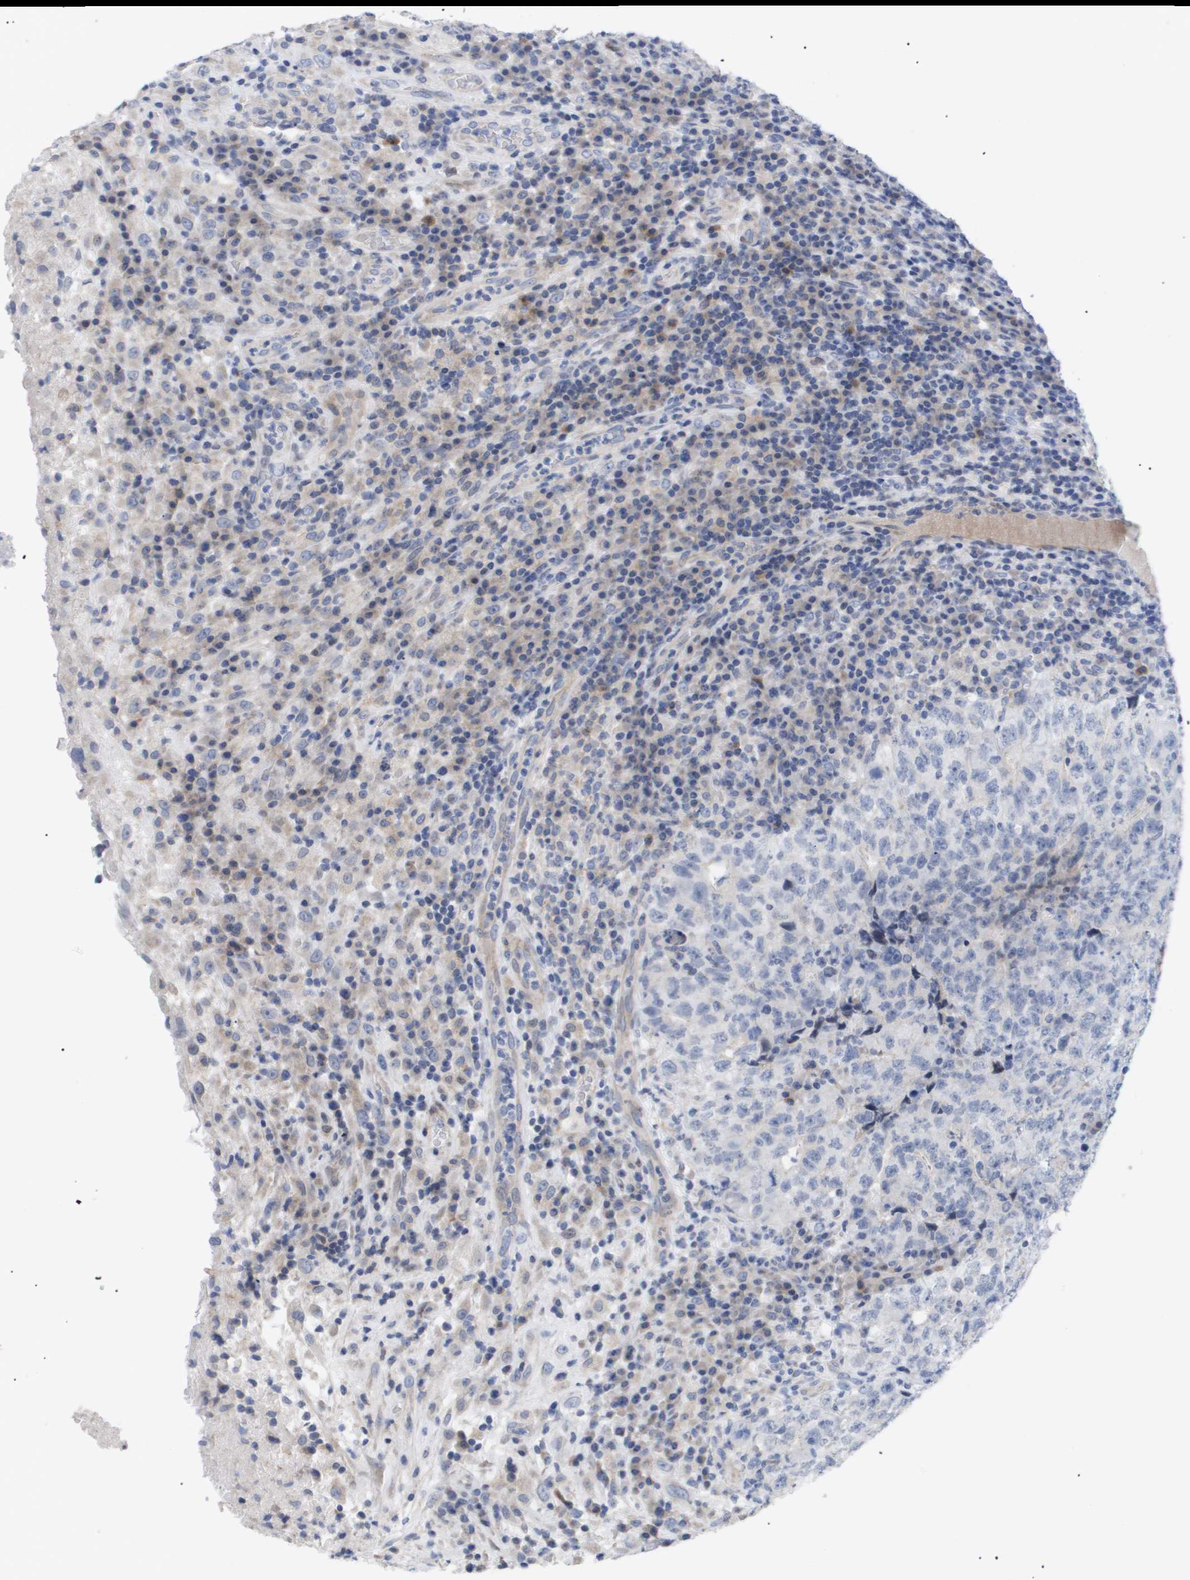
{"staining": {"intensity": "negative", "quantity": "none", "location": "none"}, "tissue": "testis cancer", "cell_type": "Tumor cells", "image_type": "cancer", "snomed": [{"axis": "morphology", "description": "Necrosis, NOS"}, {"axis": "morphology", "description": "Carcinoma, Embryonal, NOS"}, {"axis": "topography", "description": "Testis"}], "caption": "This is an immunohistochemistry (IHC) micrograph of human testis embryonal carcinoma. There is no positivity in tumor cells.", "gene": "CAV3", "patient": {"sex": "male", "age": 19}}